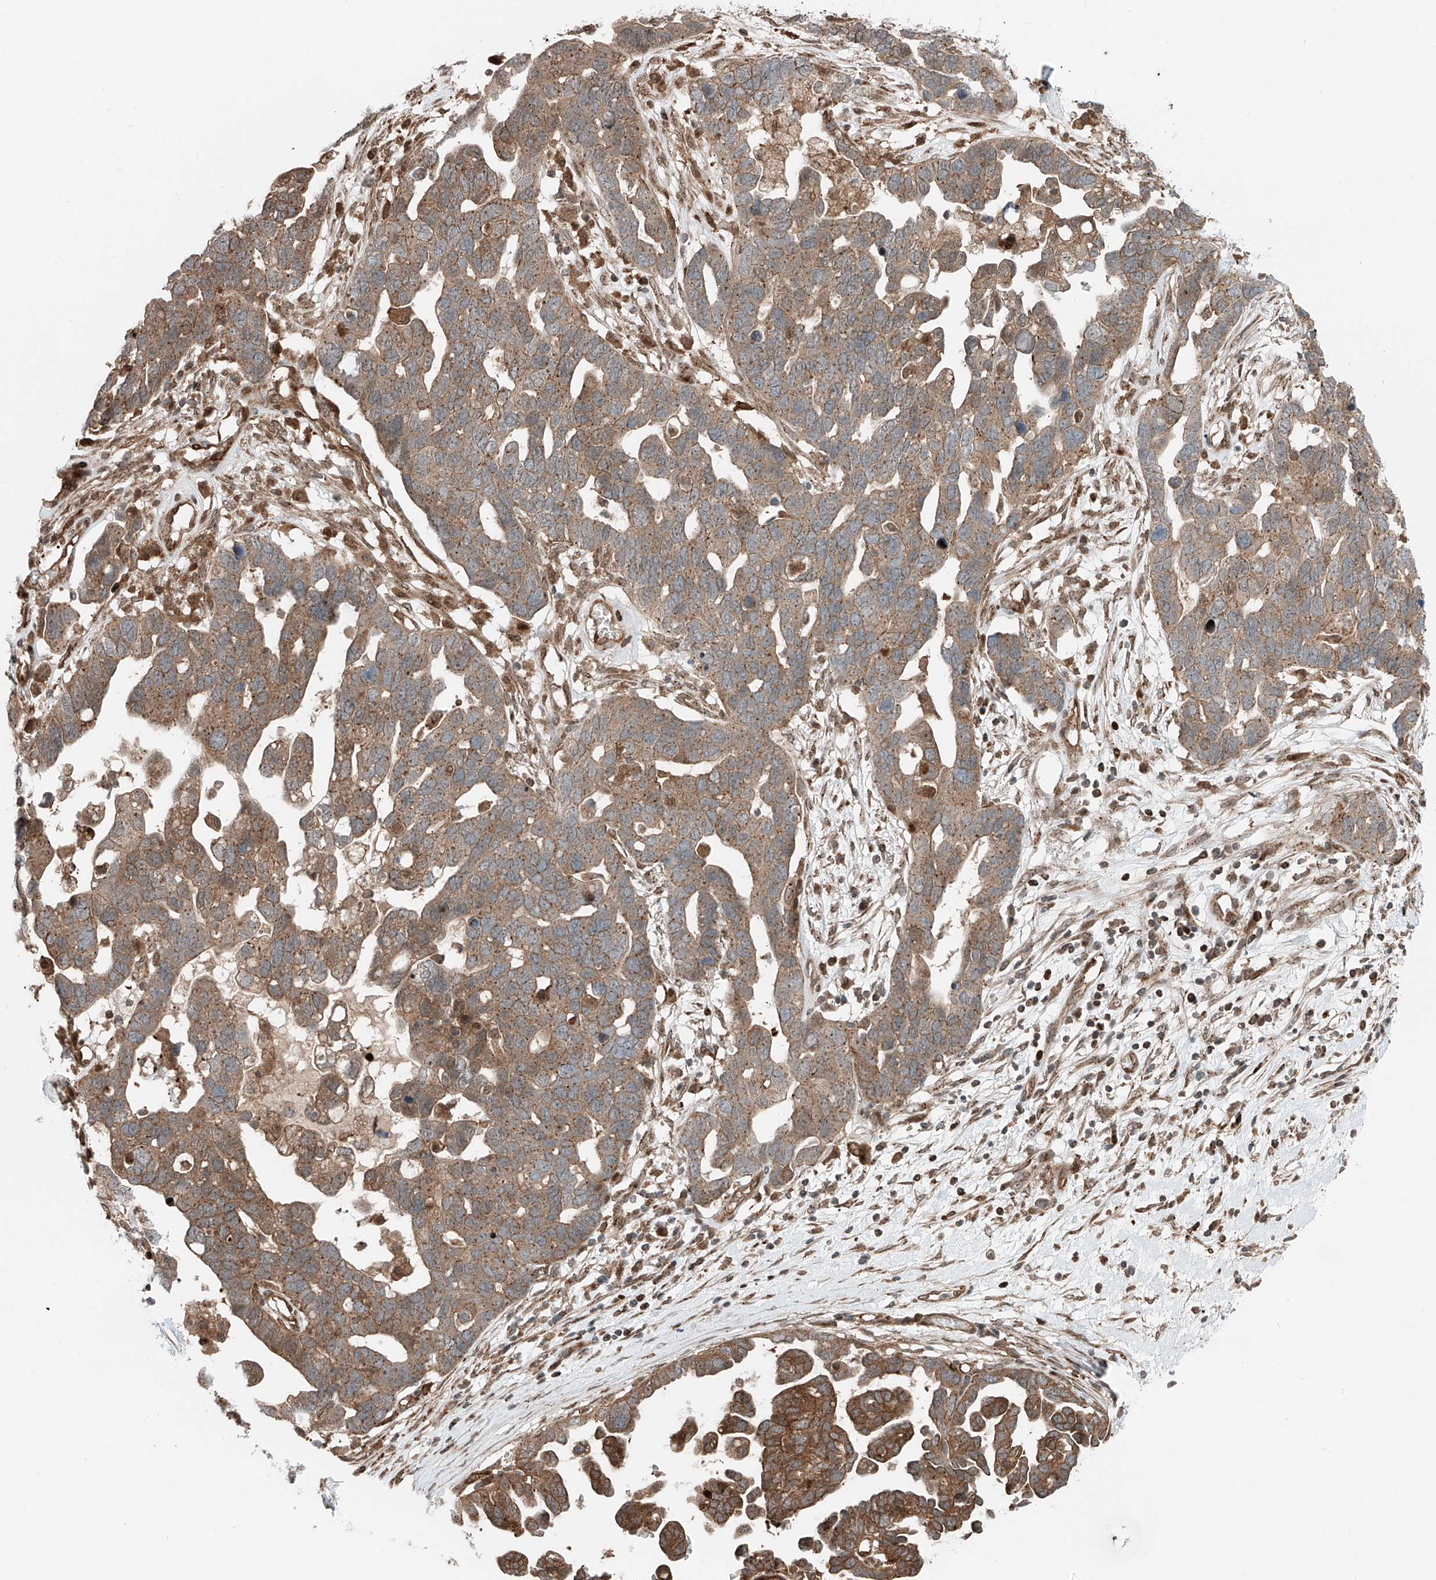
{"staining": {"intensity": "moderate", "quantity": ">75%", "location": "cytoplasmic/membranous"}, "tissue": "ovarian cancer", "cell_type": "Tumor cells", "image_type": "cancer", "snomed": [{"axis": "morphology", "description": "Cystadenocarcinoma, serous, NOS"}, {"axis": "topography", "description": "Ovary"}], "caption": "Ovarian cancer tissue exhibits moderate cytoplasmic/membranous staining in approximately >75% of tumor cells, visualized by immunohistochemistry.", "gene": "USP48", "patient": {"sex": "female", "age": 54}}